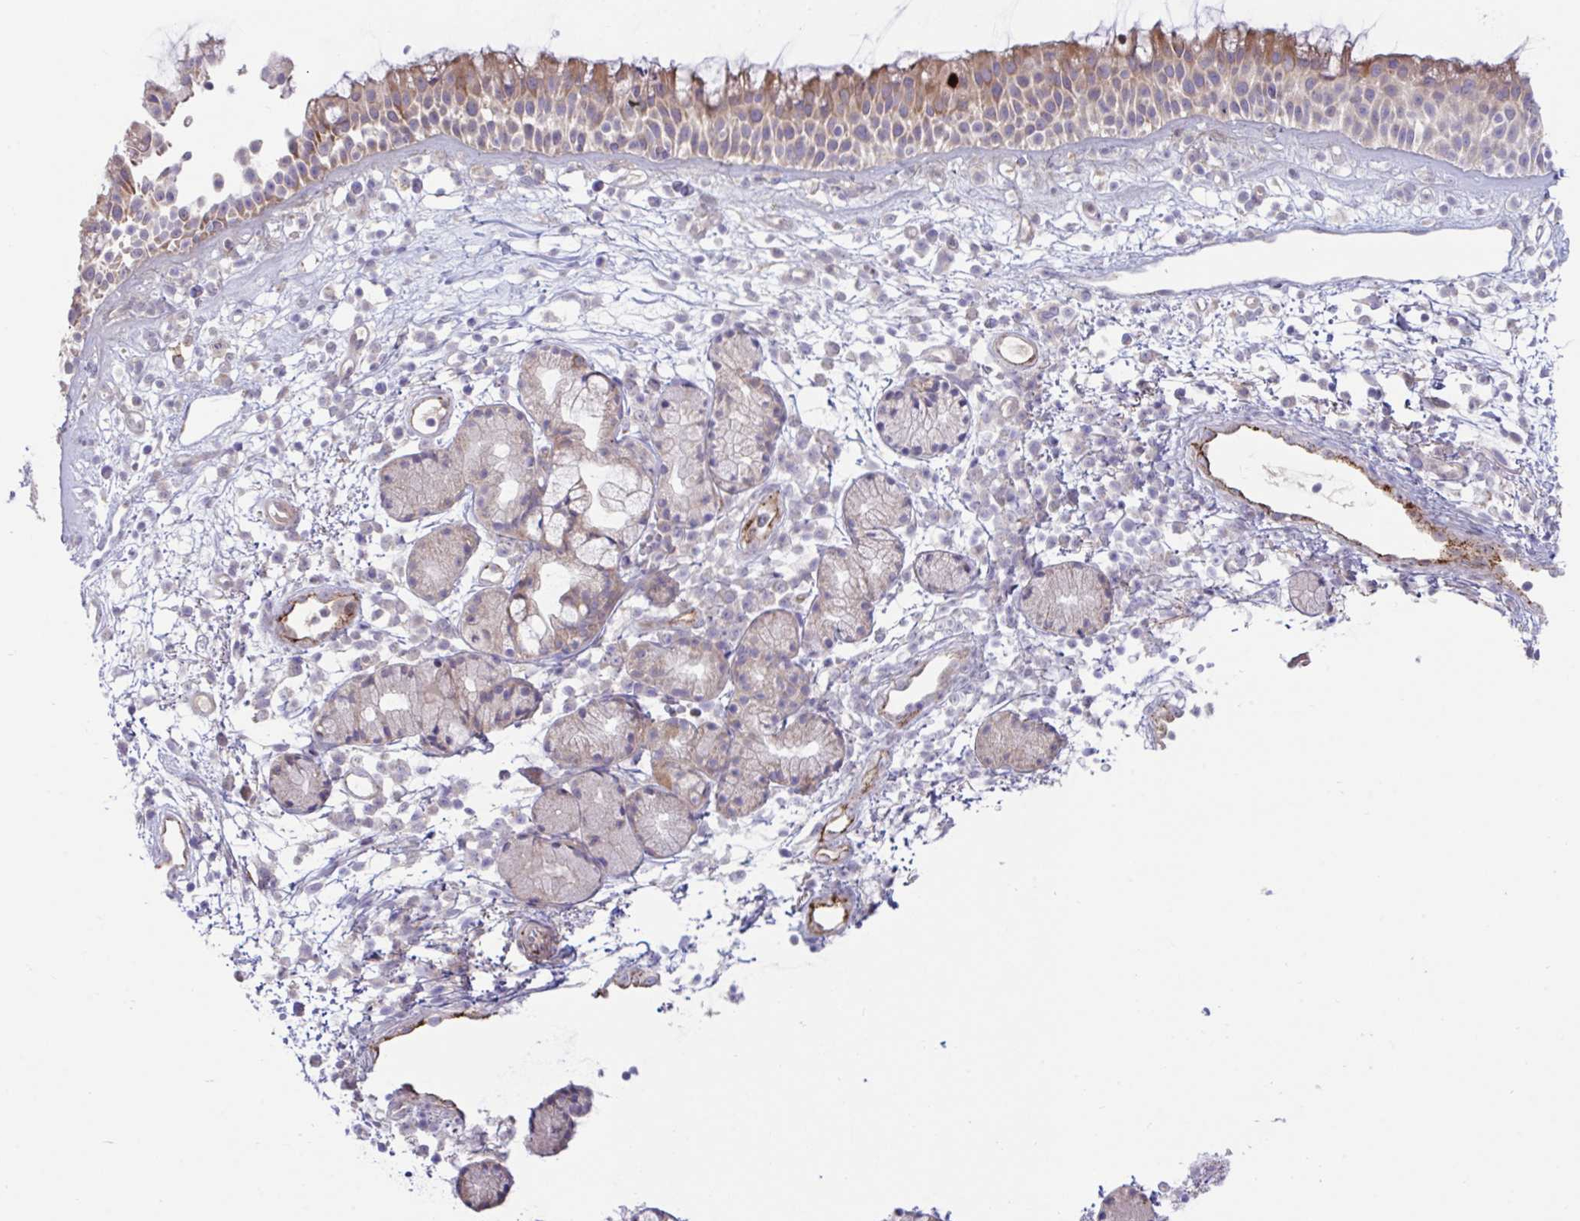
{"staining": {"intensity": "weak", "quantity": "25%-75%", "location": "cytoplasmic/membranous"}, "tissue": "nasopharynx", "cell_type": "Respiratory epithelial cells", "image_type": "normal", "snomed": [{"axis": "morphology", "description": "Normal tissue, NOS"}, {"axis": "topography", "description": "Nasopharynx"}], "caption": "The photomicrograph exhibits staining of unremarkable nasopharynx, revealing weak cytoplasmic/membranous protein staining (brown color) within respiratory epithelial cells.", "gene": "IL37", "patient": {"sex": "female", "age": 70}}